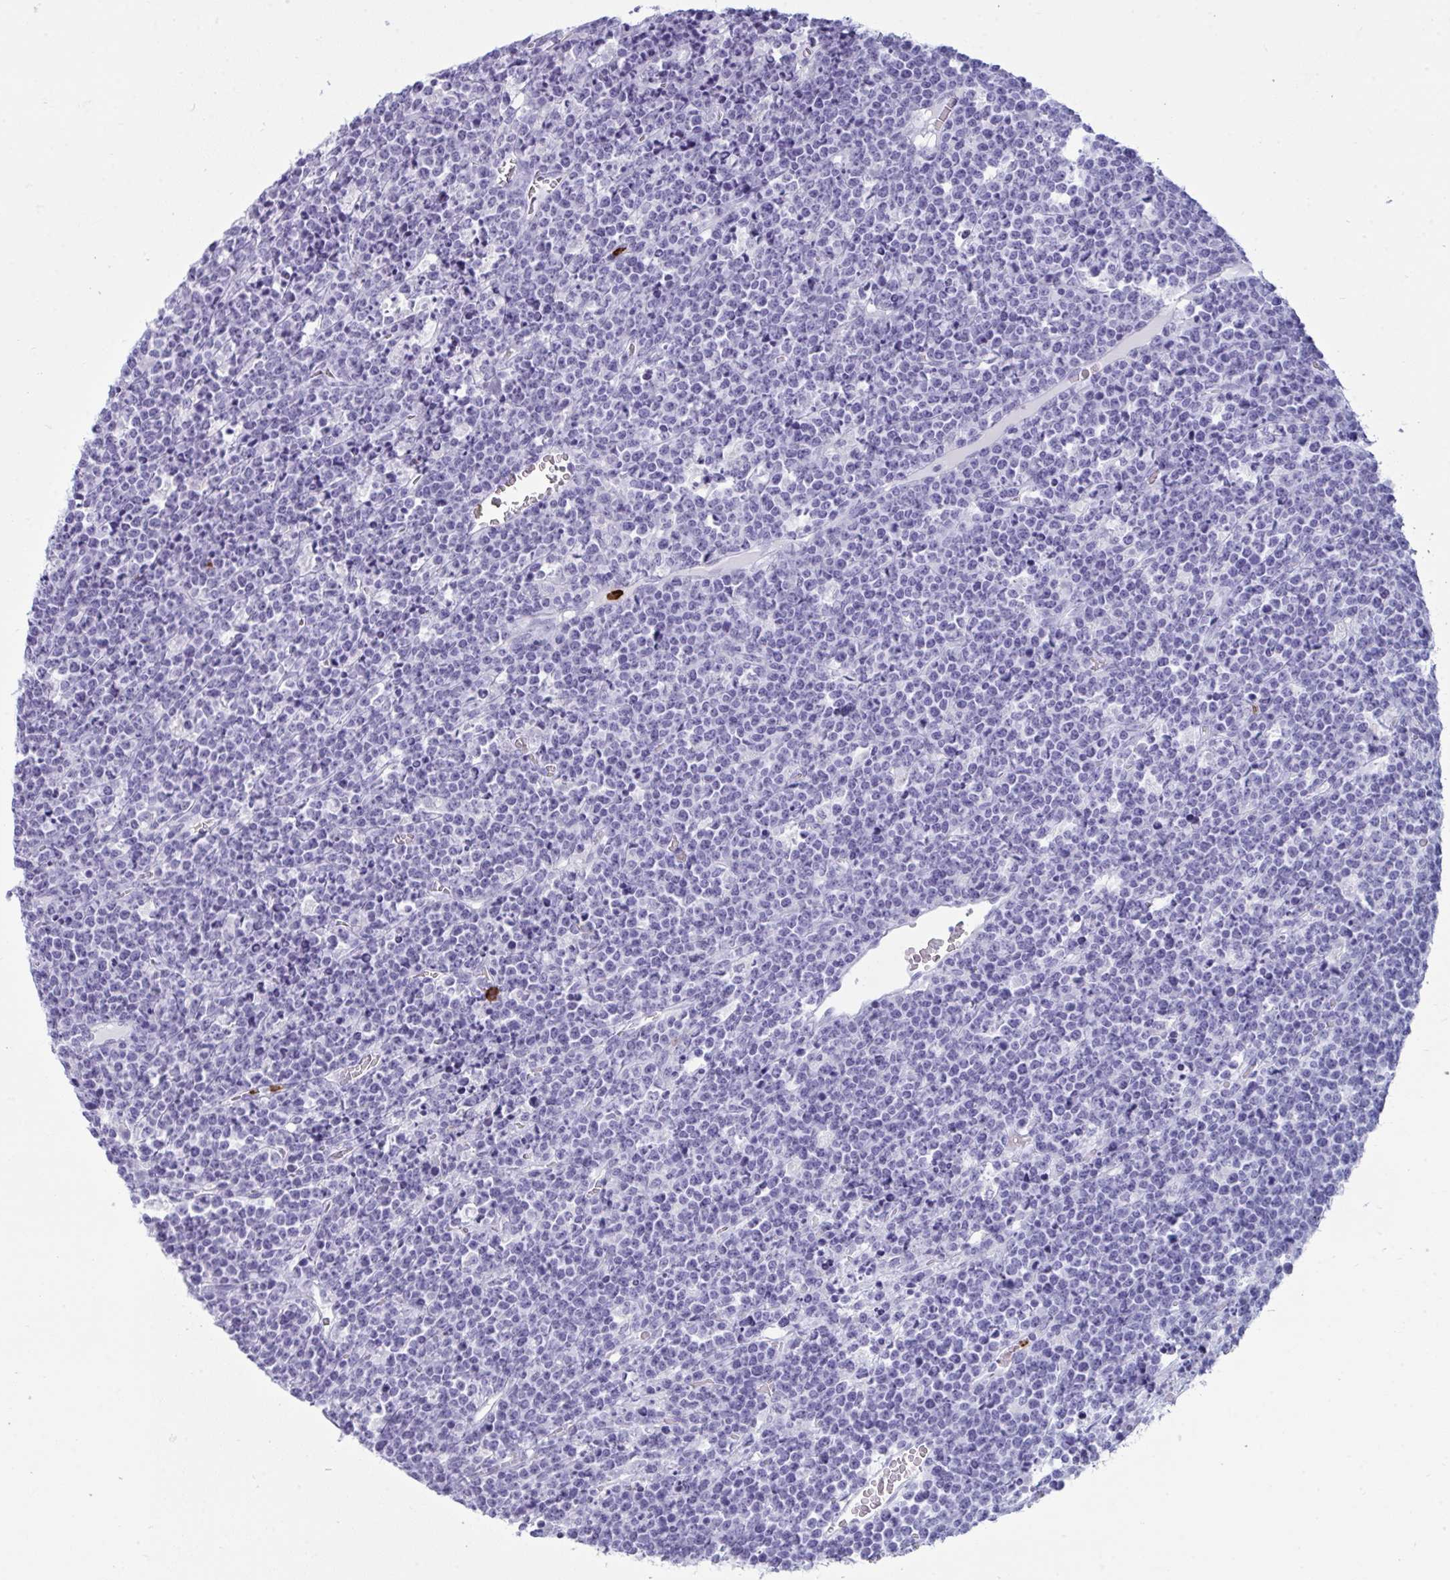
{"staining": {"intensity": "negative", "quantity": "none", "location": "none"}, "tissue": "lymphoma", "cell_type": "Tumor cells", "image_type": "cancer", "snomed": [{"axis": "morphology", "description": "Malignant lymphoma, non-Hodgkin's type, High grade"}, {"axis": "topography", "description": "Ovary"}], "caption": "A micrograph of high-grade malignant lymphoma, non-Hodgkin's type stained for a protein exhibits no brown staining in tumor cells.", "gene": "ARHGAP42", "patient": {"sex": "female", "age": 56}}